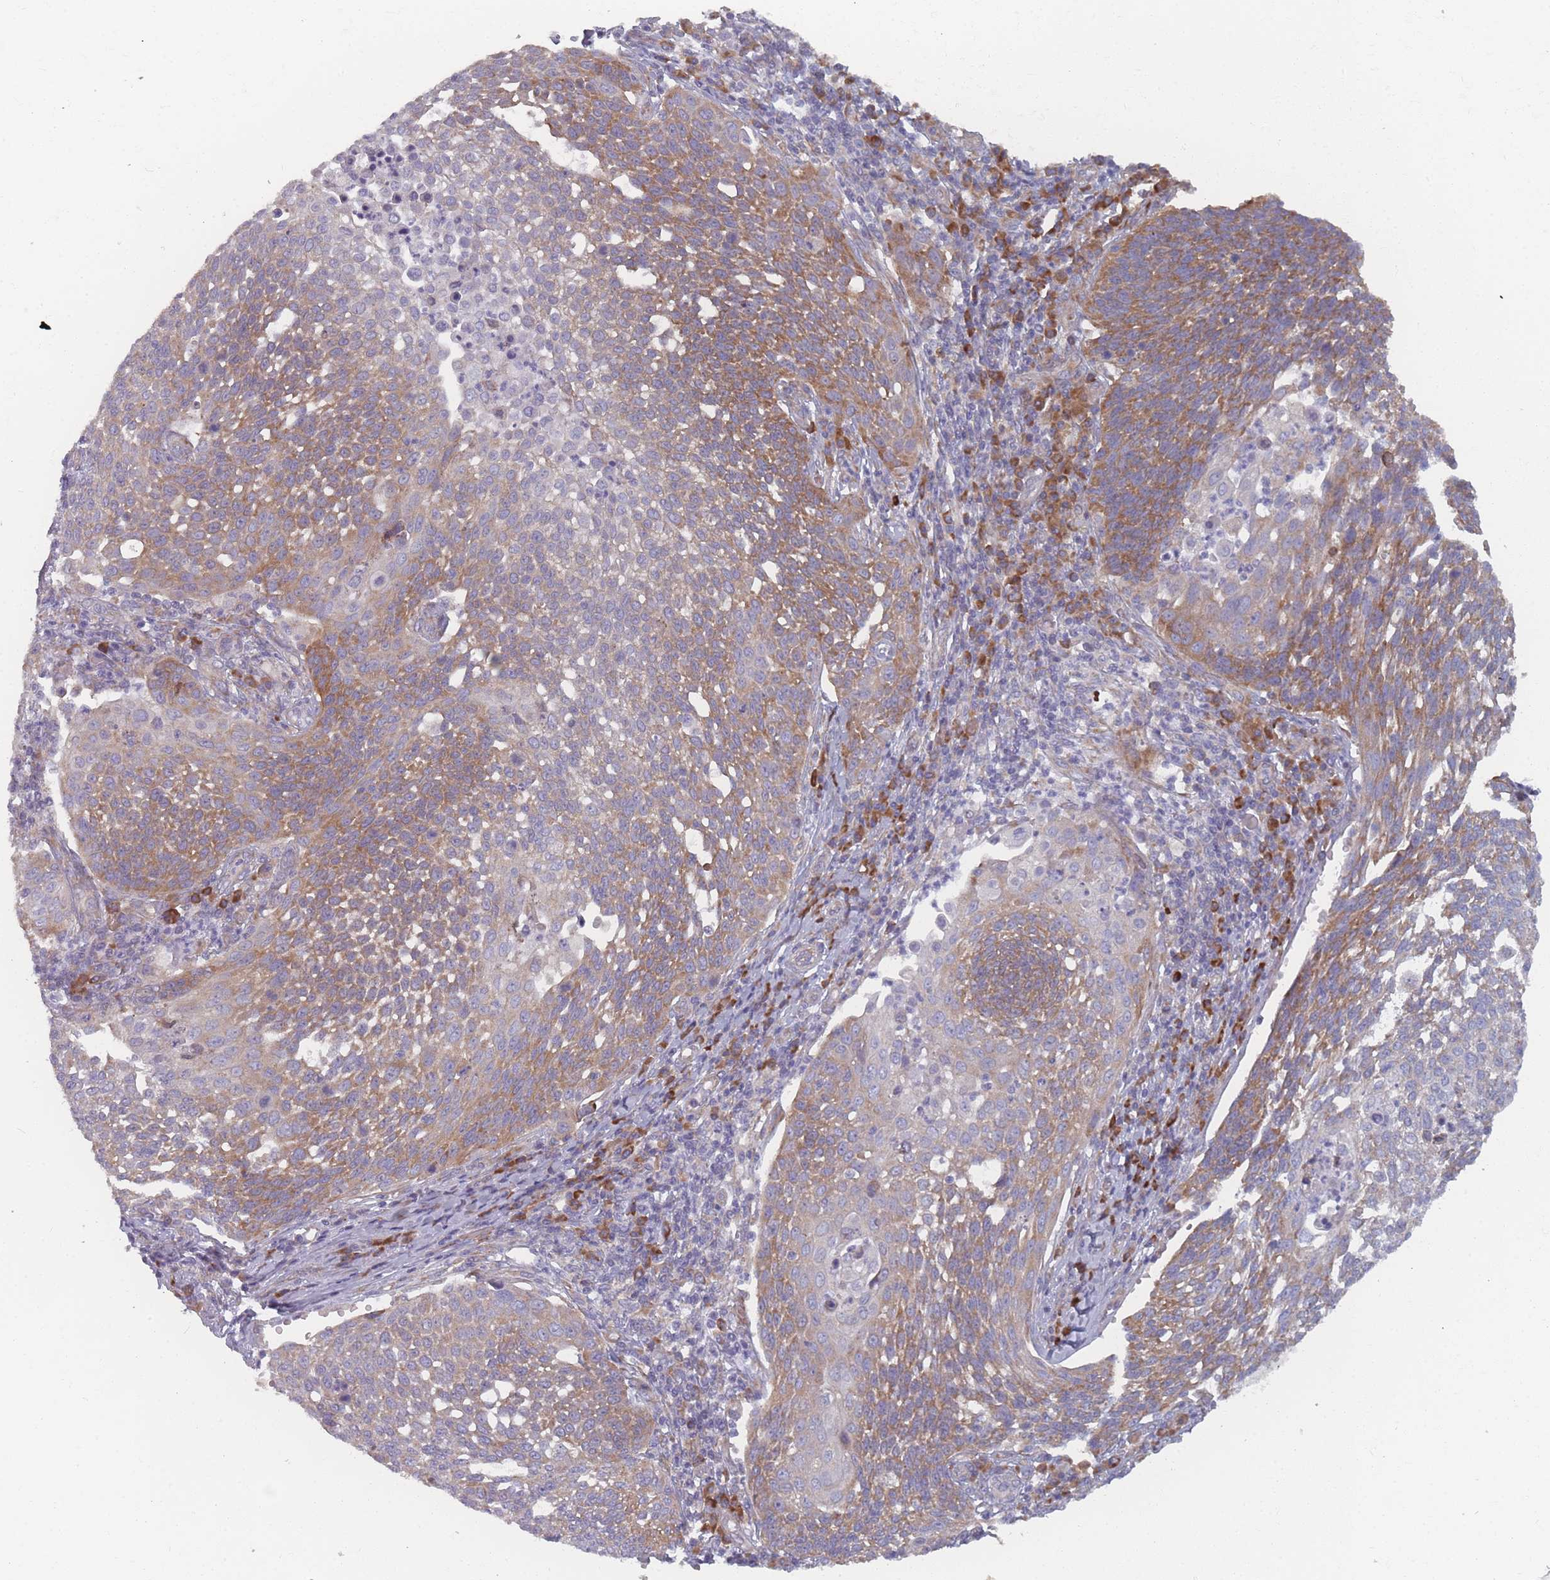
{"staining": {"intensity": "moderate", "quantity": "25%-75%", "location": "cytoplasmic/membranous"}, "tissue": "cervical cancer", "cell_type": "Tumor cells", "image_type": "cancer", "snomed": [{"axis": "morphology", "description": "Squamous cell carcinoma, NOS"}, {"axis": "topography", "description": "Cervix"}], "caption": "Protein analysis of cervical squamous cell carcinoma tissue exhibits moderate cytoplasmic/membranous expression in approximately 25%-75% of tumor cells.", "gene": "CACNG5", "patient": {"sex": "female", "age": 34}}